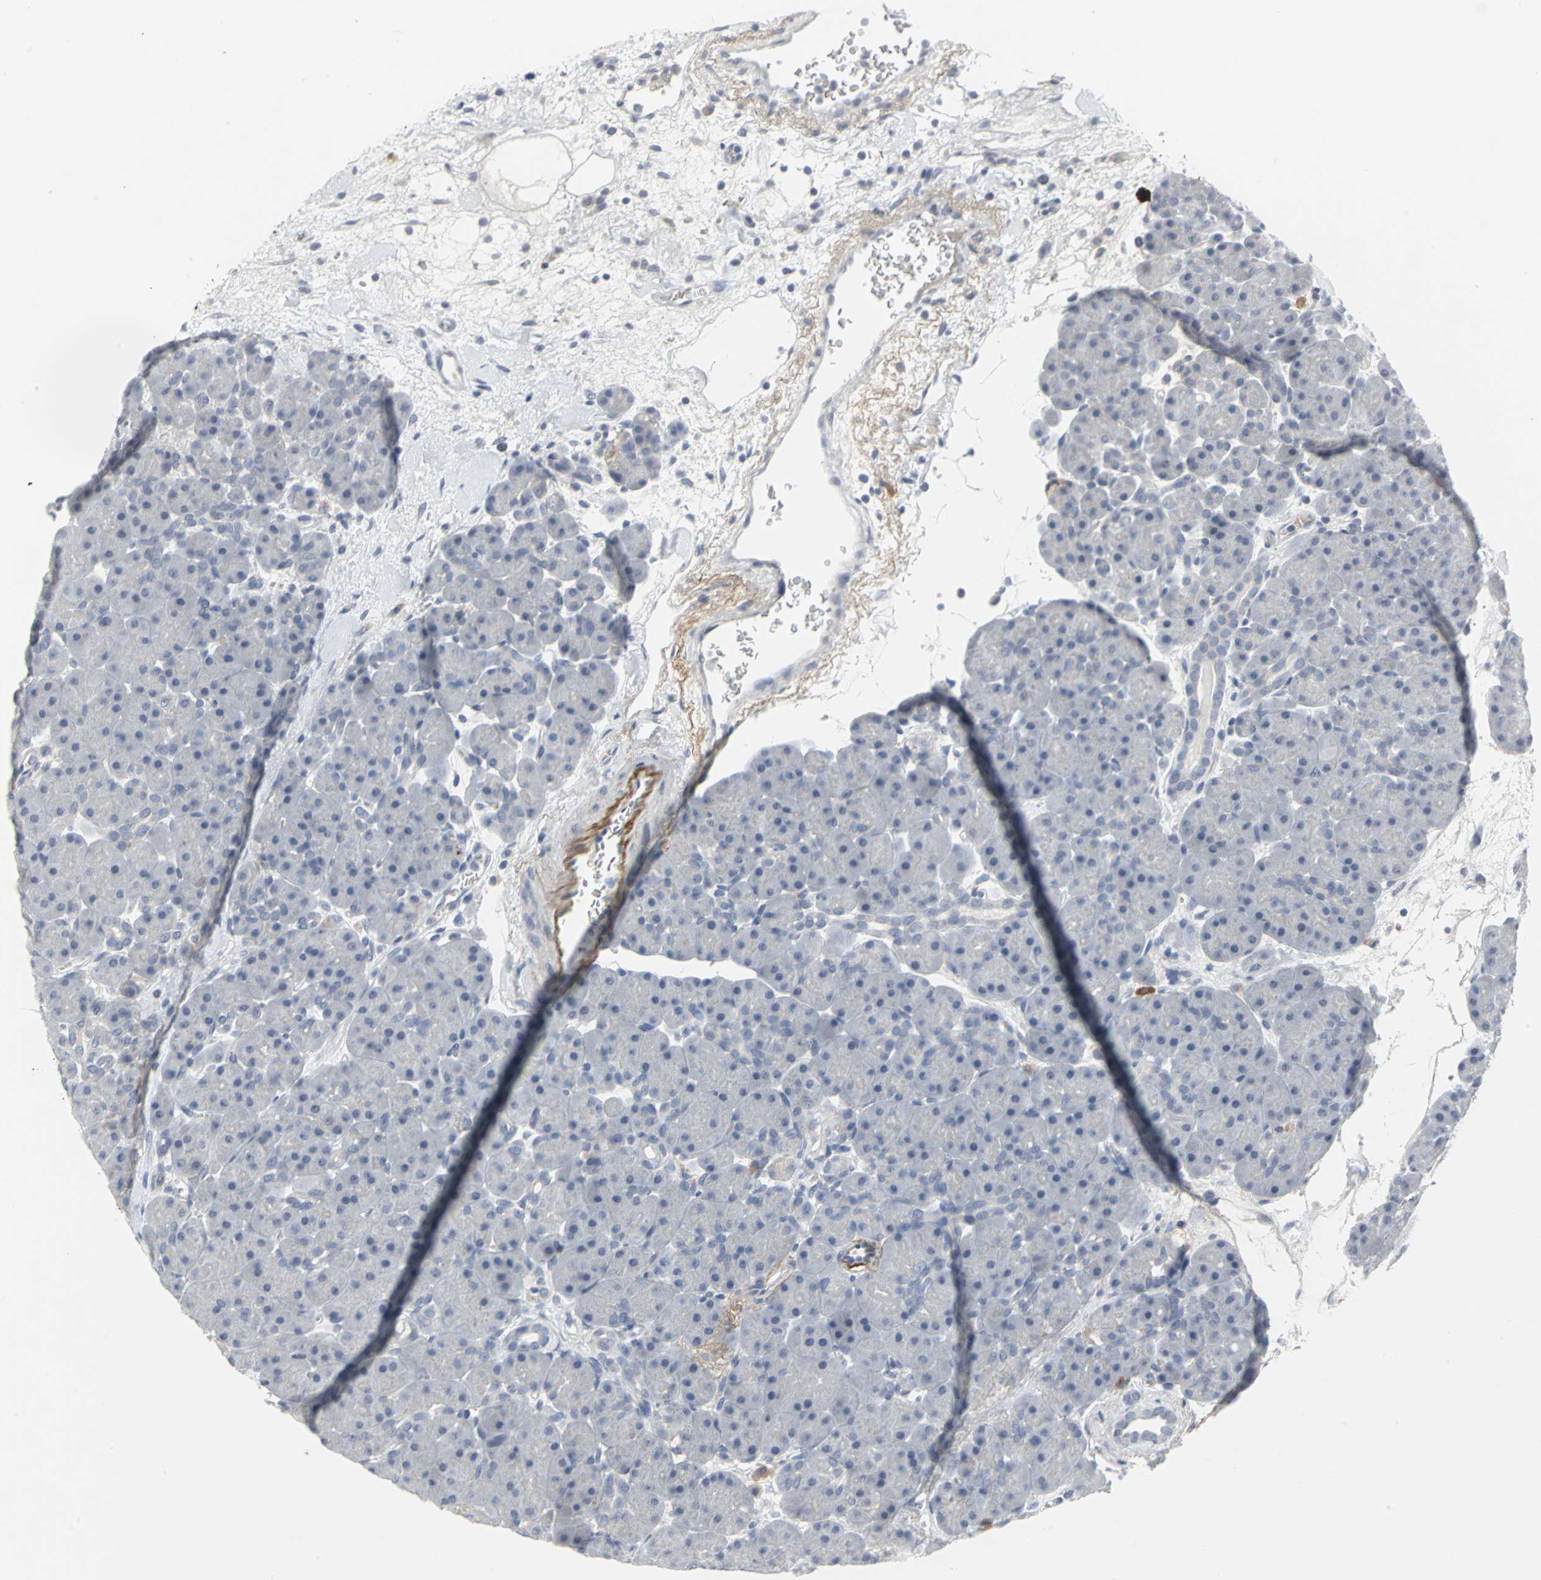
{"staining": {"intensity": "negative", "quantity": "none", "location": "none"}, "tissue": "pancreas", "cell_type": "Exocrine glandular cells", "image_type": "normal", "snomed": [{"axis": "morphology", "description": "Normal tissue, NOS"}, {"axis": "topography", "description": "Pancreas"}], "caption": "IHC of unremarkable pancreas displays no staining in exocrine glandular cells.", "gene": "ZIC1", "patient": {"sex": "male", "age": 66}}